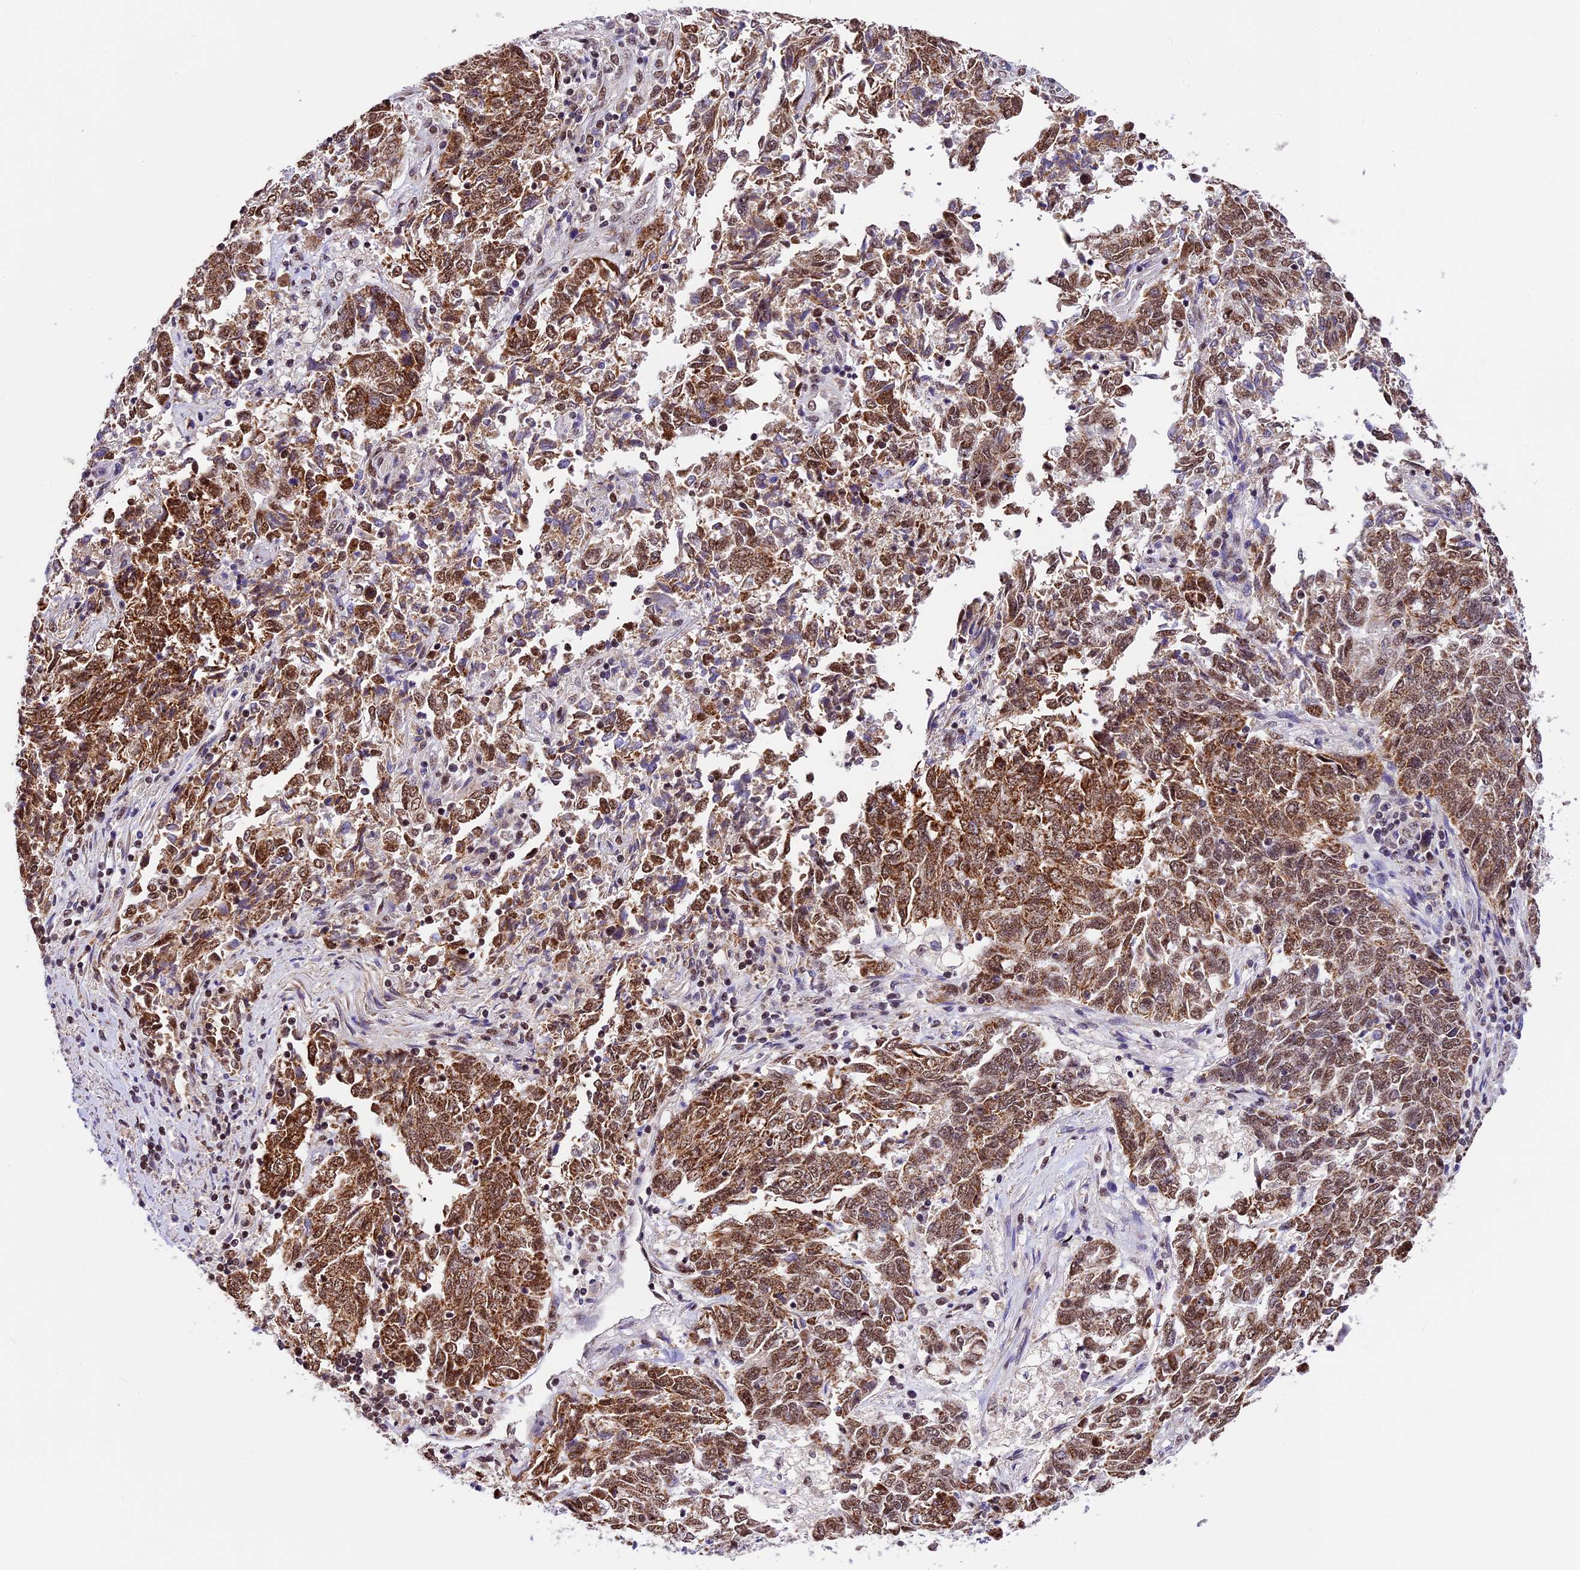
{"staining": {"intensity": "moderate", "quantity": ">75%", "location": "cytoplasmic/membranous,nuclear"}, "tissue": "endometrial cancer", "cell_type": "Tumor cells", "image_type": "cancer", "snomed": [{"axis": "morphology", "description": "Adenocarcinoma, NOS"}, {"axis": "topography", "description": "Endometrium"}], "caption": "Endometrial cancer (adenocarcinoma) stained with IHC displays moderate cytoplasmic/membranous and nuclear staining in about >75% of tumor cells. The staining was performed using DAB (3,3'-diaminobenzidine), with brown indicating positive protein expression. Nuclei are stained blue with hematoxylin.", "gene": "CARS2", "patient": {"sex": "female", "age": 80}}